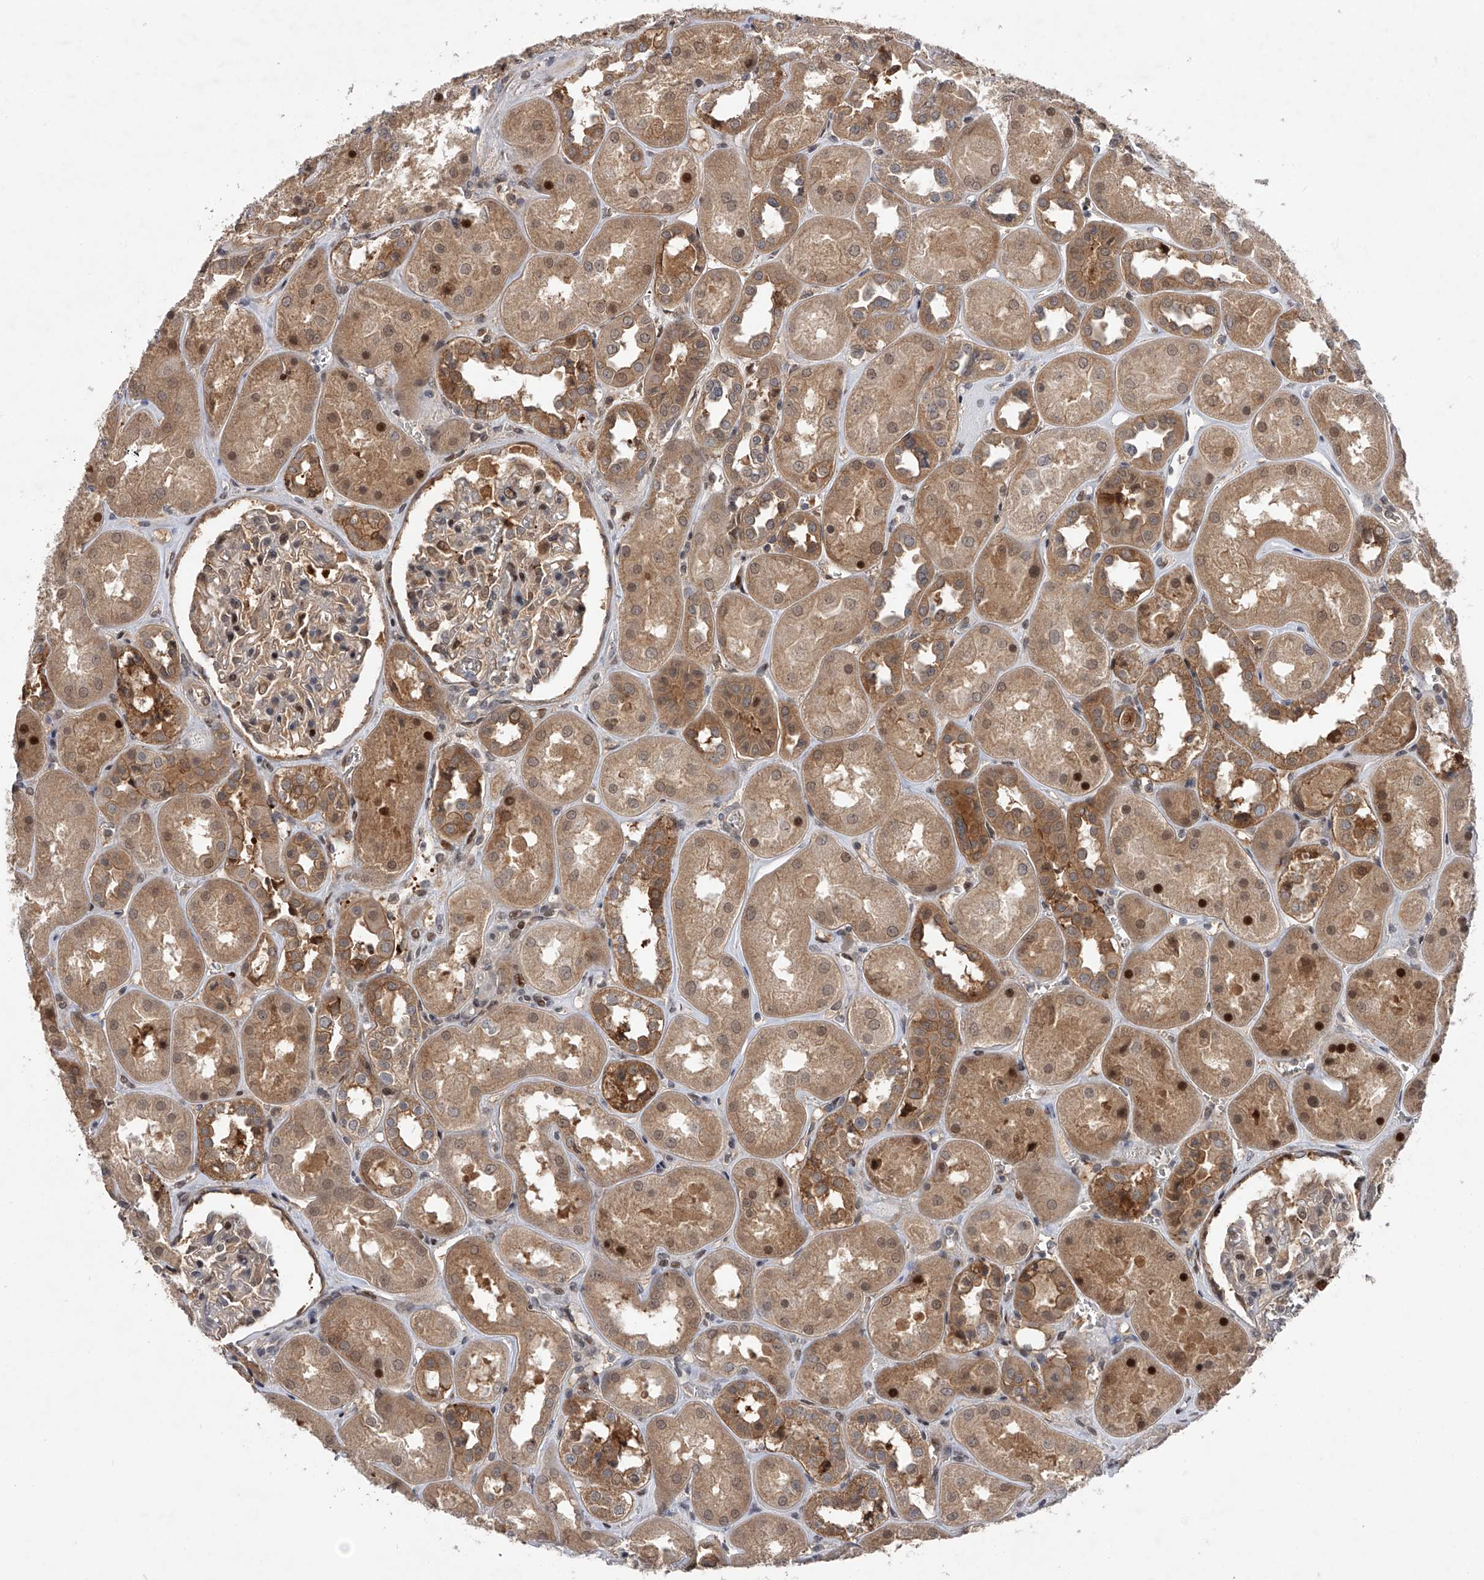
{"staining": {"intensity": "moderate", "quantity": "25%-75%", "location": "cytoplasmic/membranous,nuclear"}, "tissue": "kidney", "cell_type": "Cells in glomeruli", "image_type": "normal", "snomed": [{"axis": "morphology", "description": "Normal tissue, NOS"}, {"axis": "topography", "description": "Kidney"}], "caption": "Protein expression by IHC reveals moderate cytoplasmic/membranous,nuclear positivity in approximately 25%-75% of cells in glomeruli in unremarkable kidney.", "gene": "RWDD2A", "patient": {"sex": "male", "age": 70}}